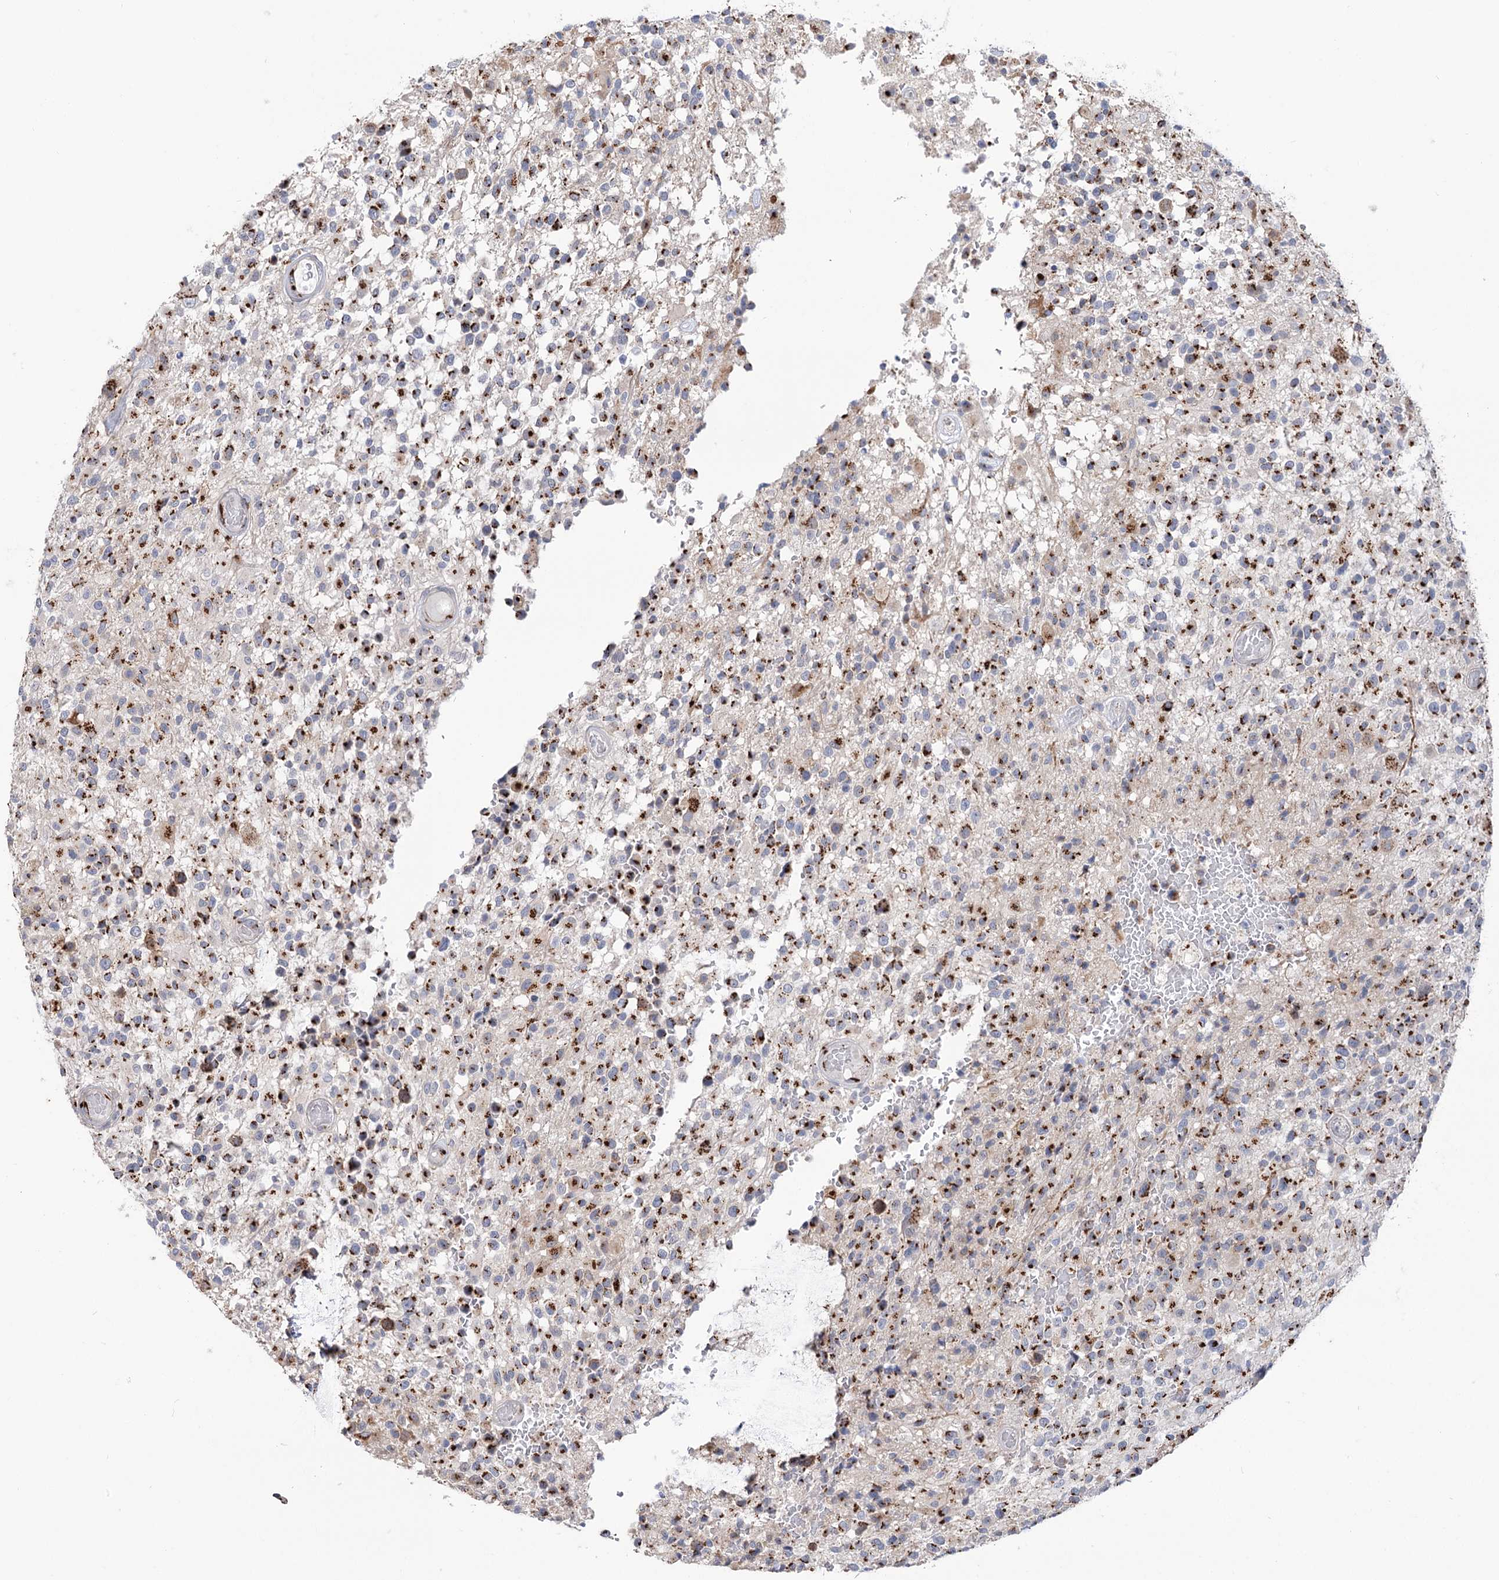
{"staining": {"intensity": "strong", "quantity": ">75%", "location": "cytoplasmic/membranous"}, "tissue": "glioma", "cell_type": "Tumor cells", "image_type": "cancer", "snomed": [{"axis": "morphology", "description": "Glioma, malignant, High grade"}, {"axis": "morphology", "description": "Glioblastoma, NOS"}, {"axis": "topography", "description": "Brain"}], "caption": "There is high levels of strong cytoplasmic/membranous positivity in tumor cells of glioma, as demonstrated by immunohistochemical staining (brown color).", "gene": "TMEM165", "patient": {"sex": "male", "age": 60}}